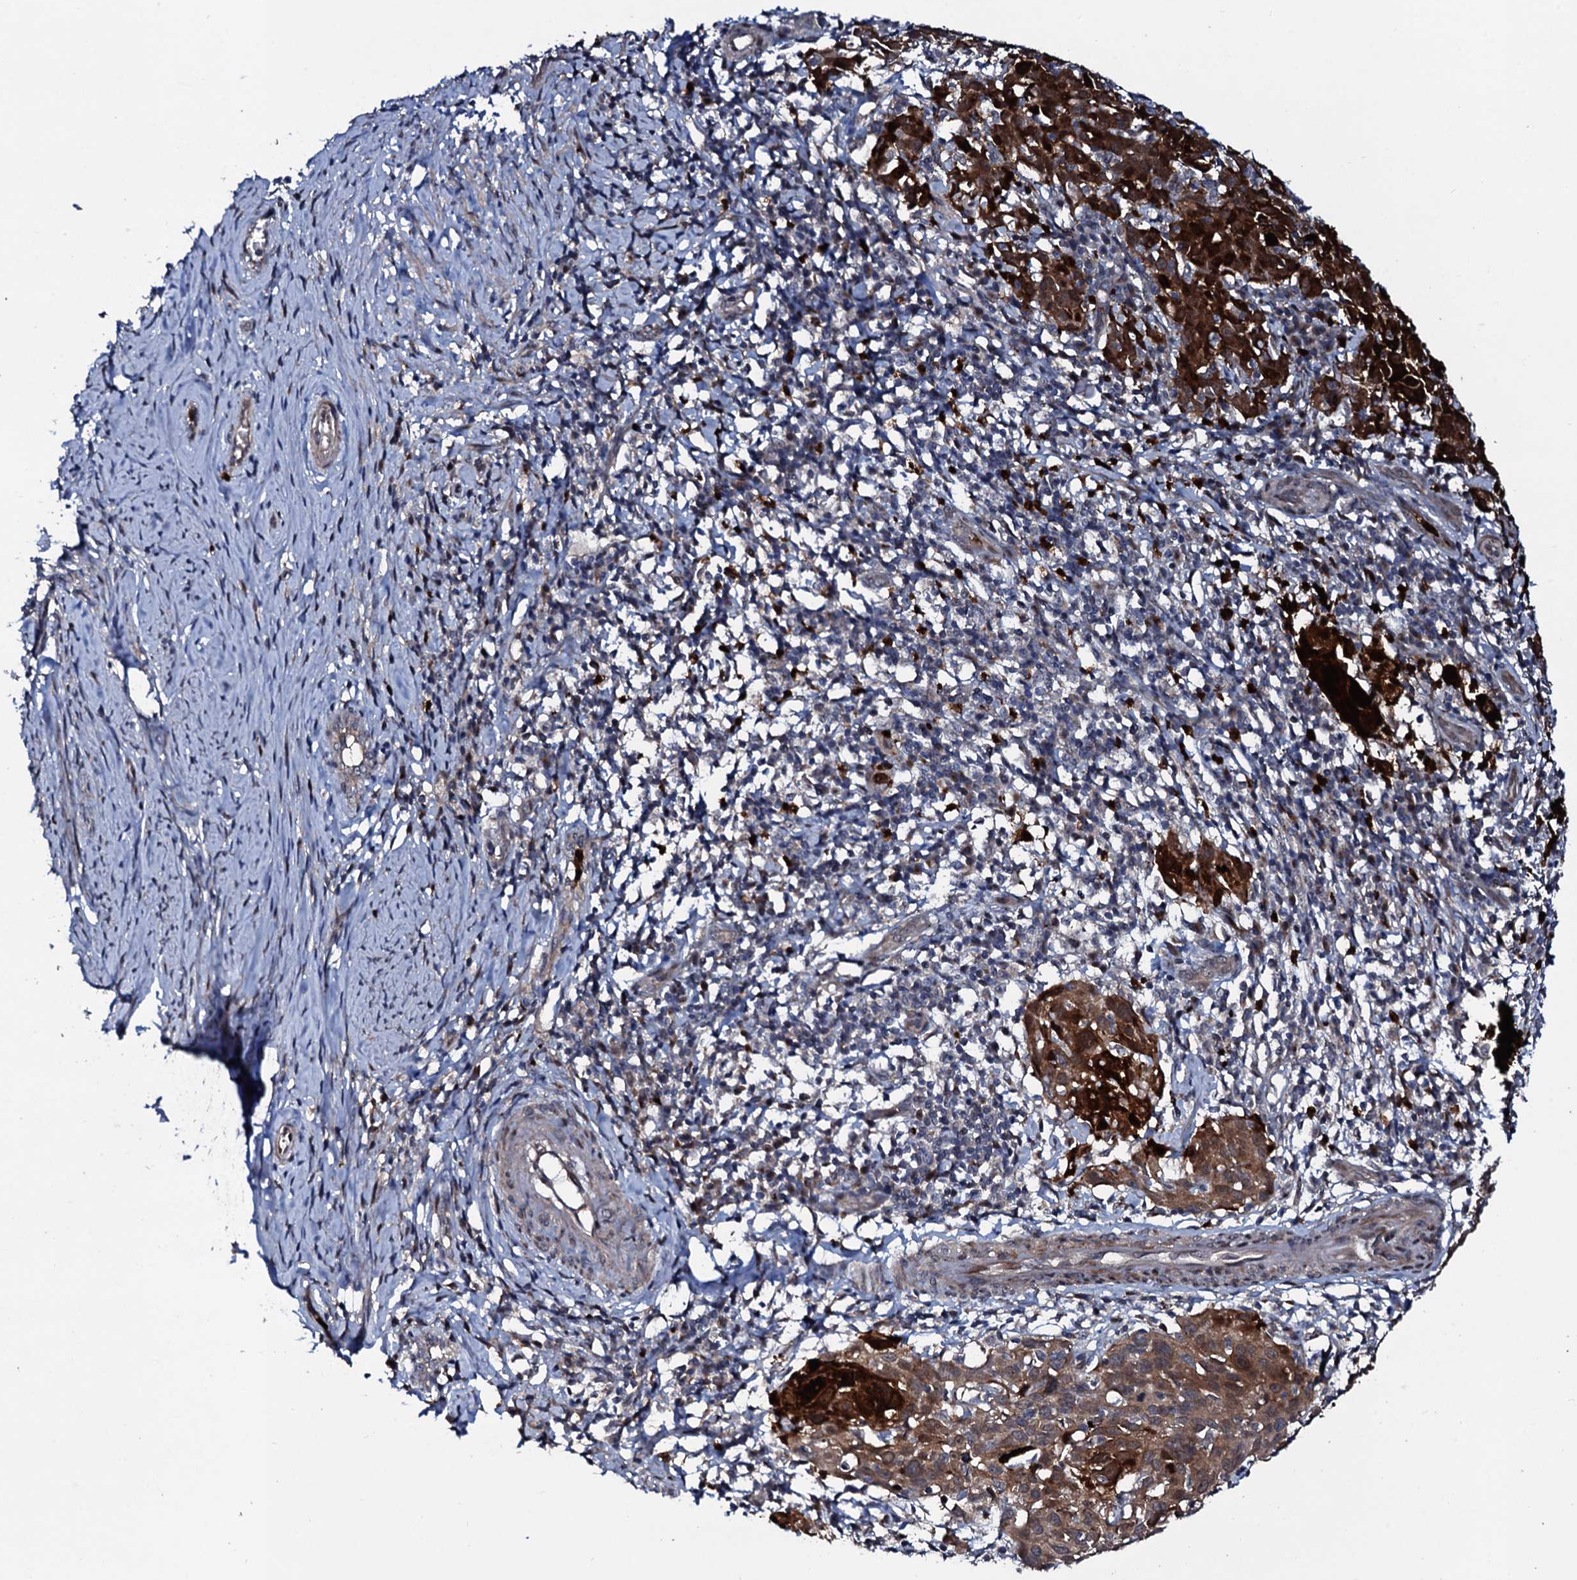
{"staining": {"intensity": "strong", "quantity": ">75%", "location": "cytoplasmic/membranous"}, "tissue": "cervical cancer", "cell_type": "Tumor cells", "image_type": "cancer", "snomed": [{"axis": "morphology", "description": "Squamous cell carcinoma, NOS"}, {"axis": "topography", "description": "Cervix"}], "caption": "Immunohistochemistry image of neoplastic tissue: cervical squamous cell carcinoma stained using IHC exhibits high levels of strong protein expression localized specifically in the cytoplasmic/membranous of tumor cells, appearing as a cytoplasmic/membranous brown color.", "gene": "COG6", "patient": {"sex": "female", "age": 50}}